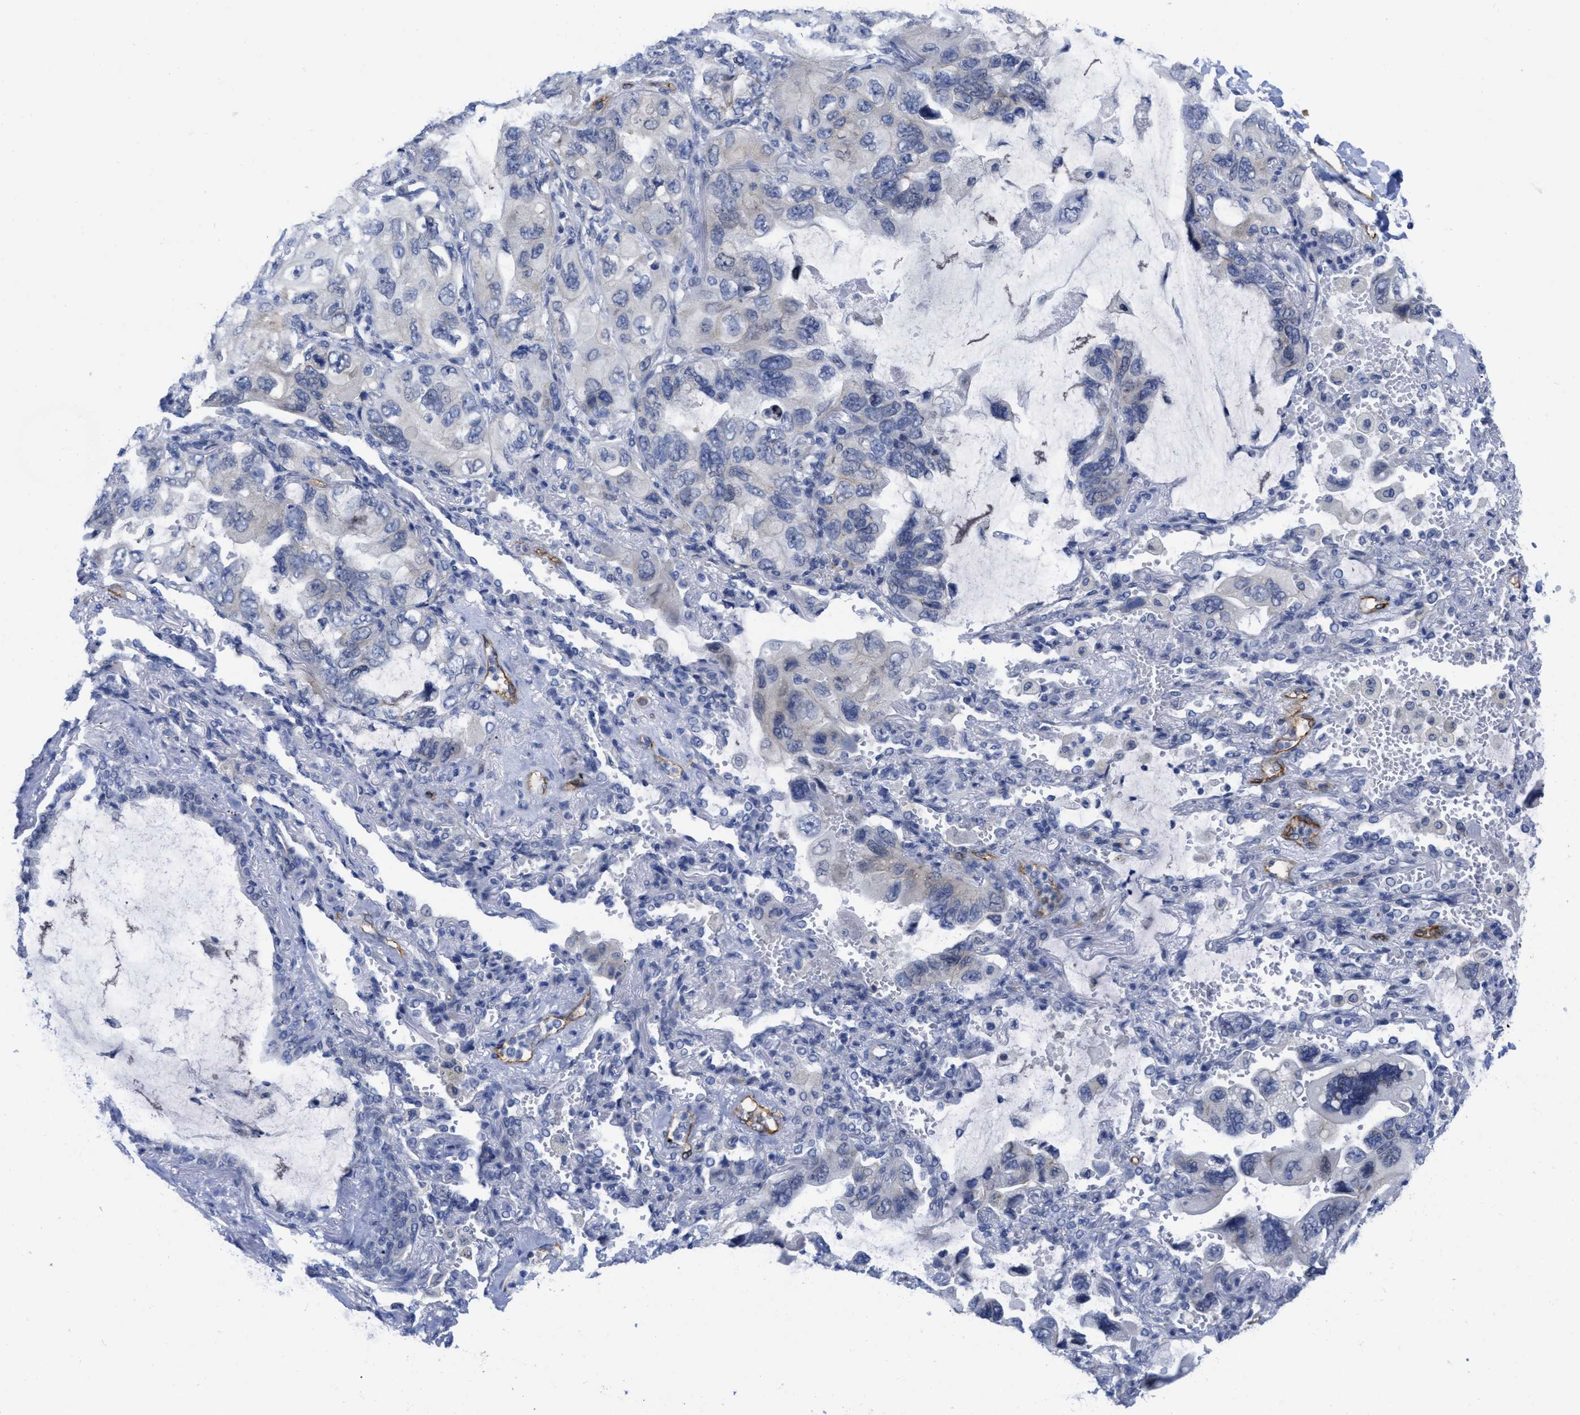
{"staining": {"intensity": "negative", "quantity": "none", "location": "none"}, "tissue": "lung cancer", "cell_type": "Tumor cells", "image_type": "cancer", "snomed": [{"axis": "morphology", "description": "Squamous cell carcinoma, NOS"}, {"axis": "topography", "description": "Lung"}], "caption": "This is an immunohistochemistry micrograph of human lung cancer (squamous cell carcinoma). There is no expression in tumor cells.", "gene": "ACKR1", "patient": {"sex": "female", "age": 73}}